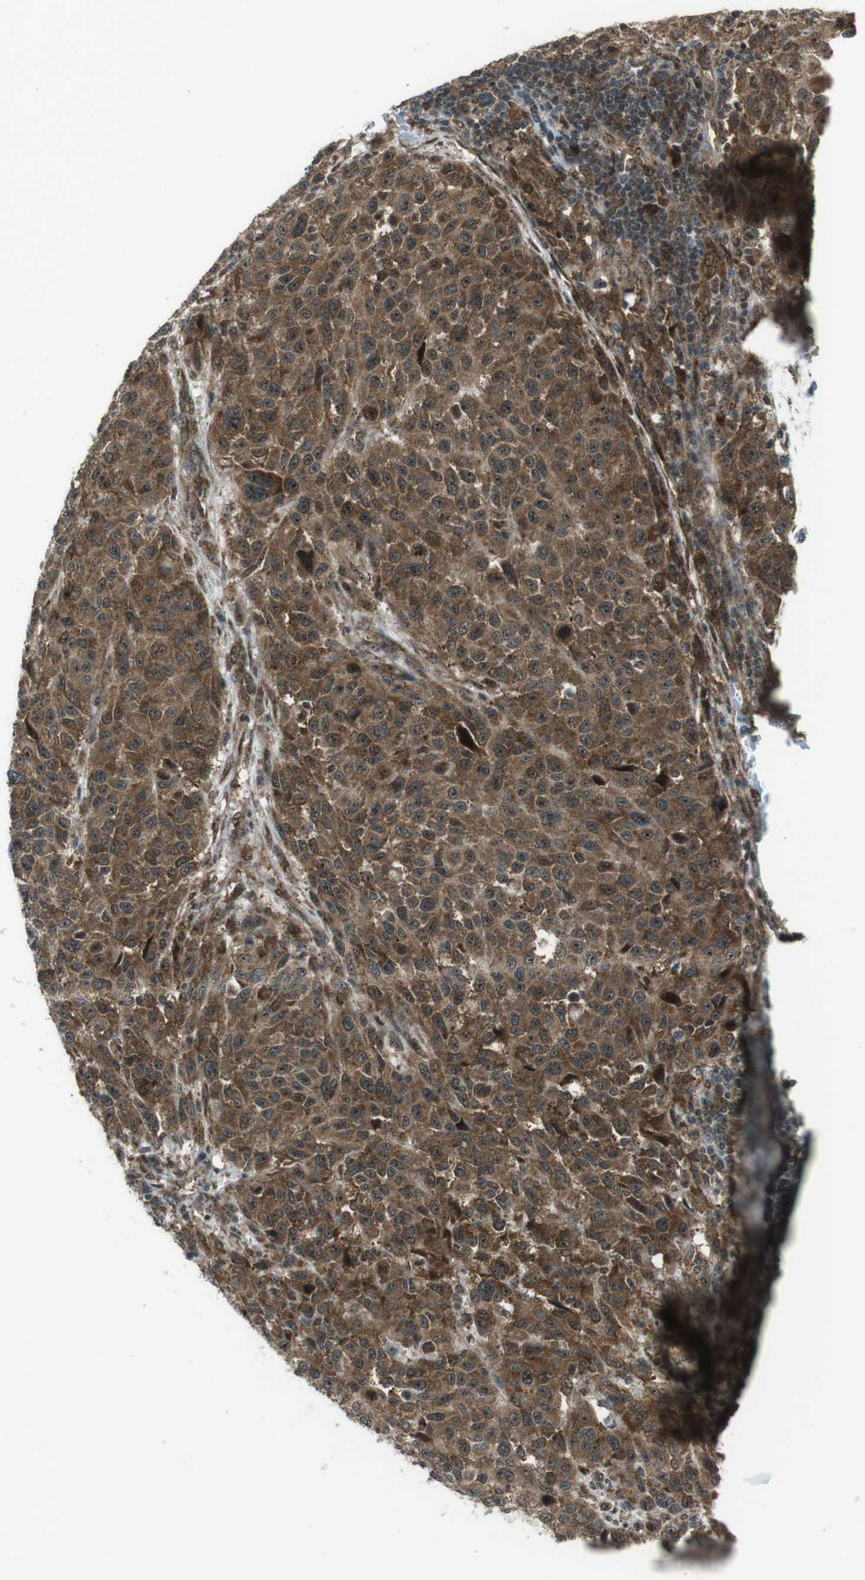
{"staining": {"intensity": "moderate", "quantity": ">75%", "location": "cytoplasmic/membranous,nuclear"}, "tissue": "melanoma", "cell_type": "Tumor cells", "image_type": "cancer", "snomed": [{"axis": "morphology", "description": "Malignant melanoma, Metastatic site"}, {"axis": "topography", "description": "Lymph node"}], "caption": "The micrograph displays staining of melanoma, revealing moderate cytoplasmic/membranous and nuclear protein positivity (brown color) within tumor cells.", "gene": "CSNK1D", "patient": {"sex": "male", "age": 61}}